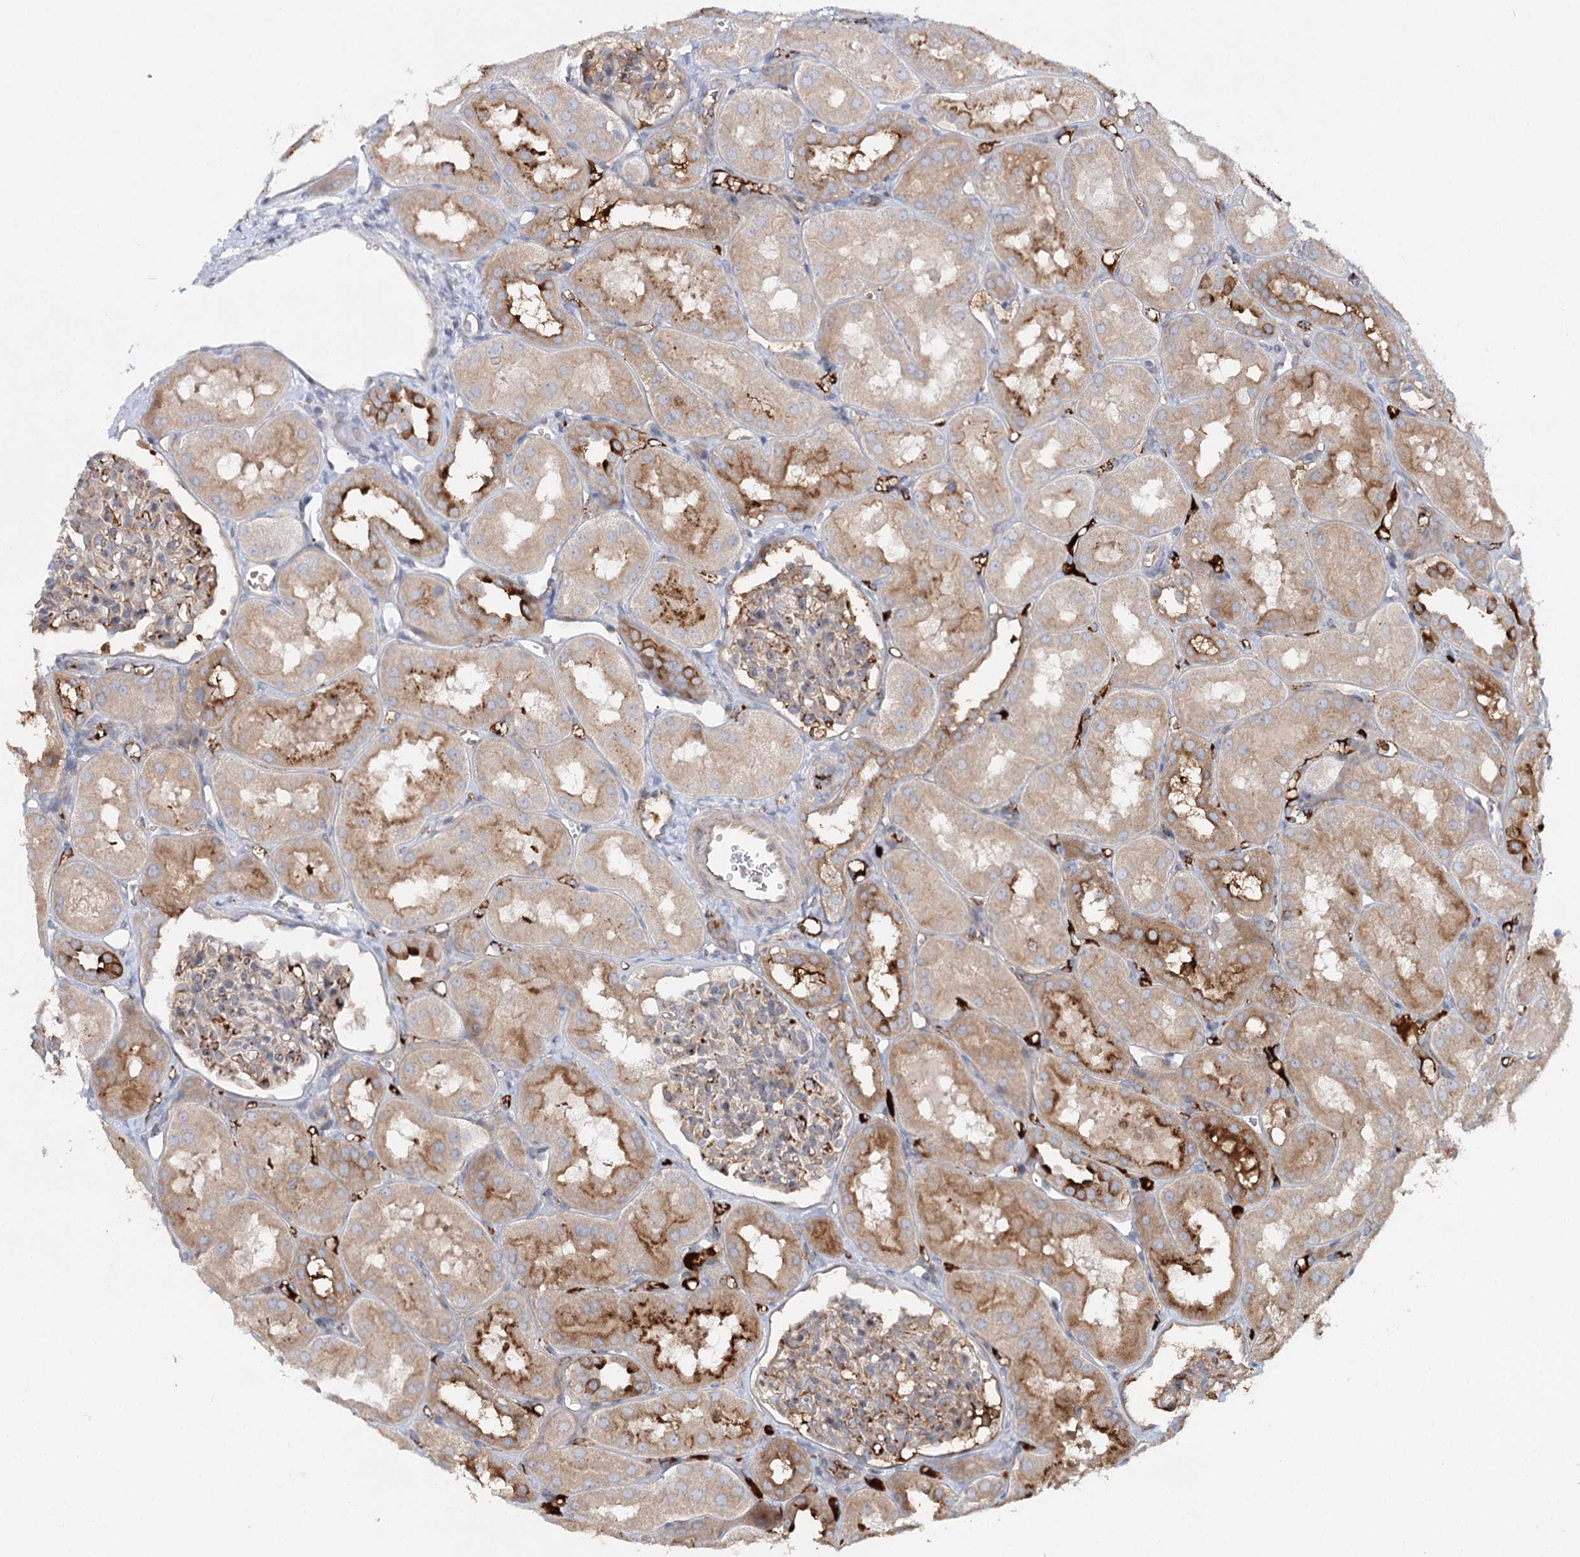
{"staining": {"intensity": "moderate", "quantity": "<25%", "location": "cytoplasmic/membranous"}, "tissue": "kidney", "cell_type": "Cells in glomeruli", "image_type": "normal", "snomed": [{"axis": "morphology", "description": "Normal tissue, NOS"}, {"axis": "topography", "description": "Kidney"}, {"axis": "topography", "description": "Urinary bladder"}], "caption": "The immunohistochemical stain shows moderate cytoplasmic/membranous staining in cells in glomeruli of unremarkable kidney.", "gene": "ALKBH8", "patient": {"sex": "male", "age": 16}}